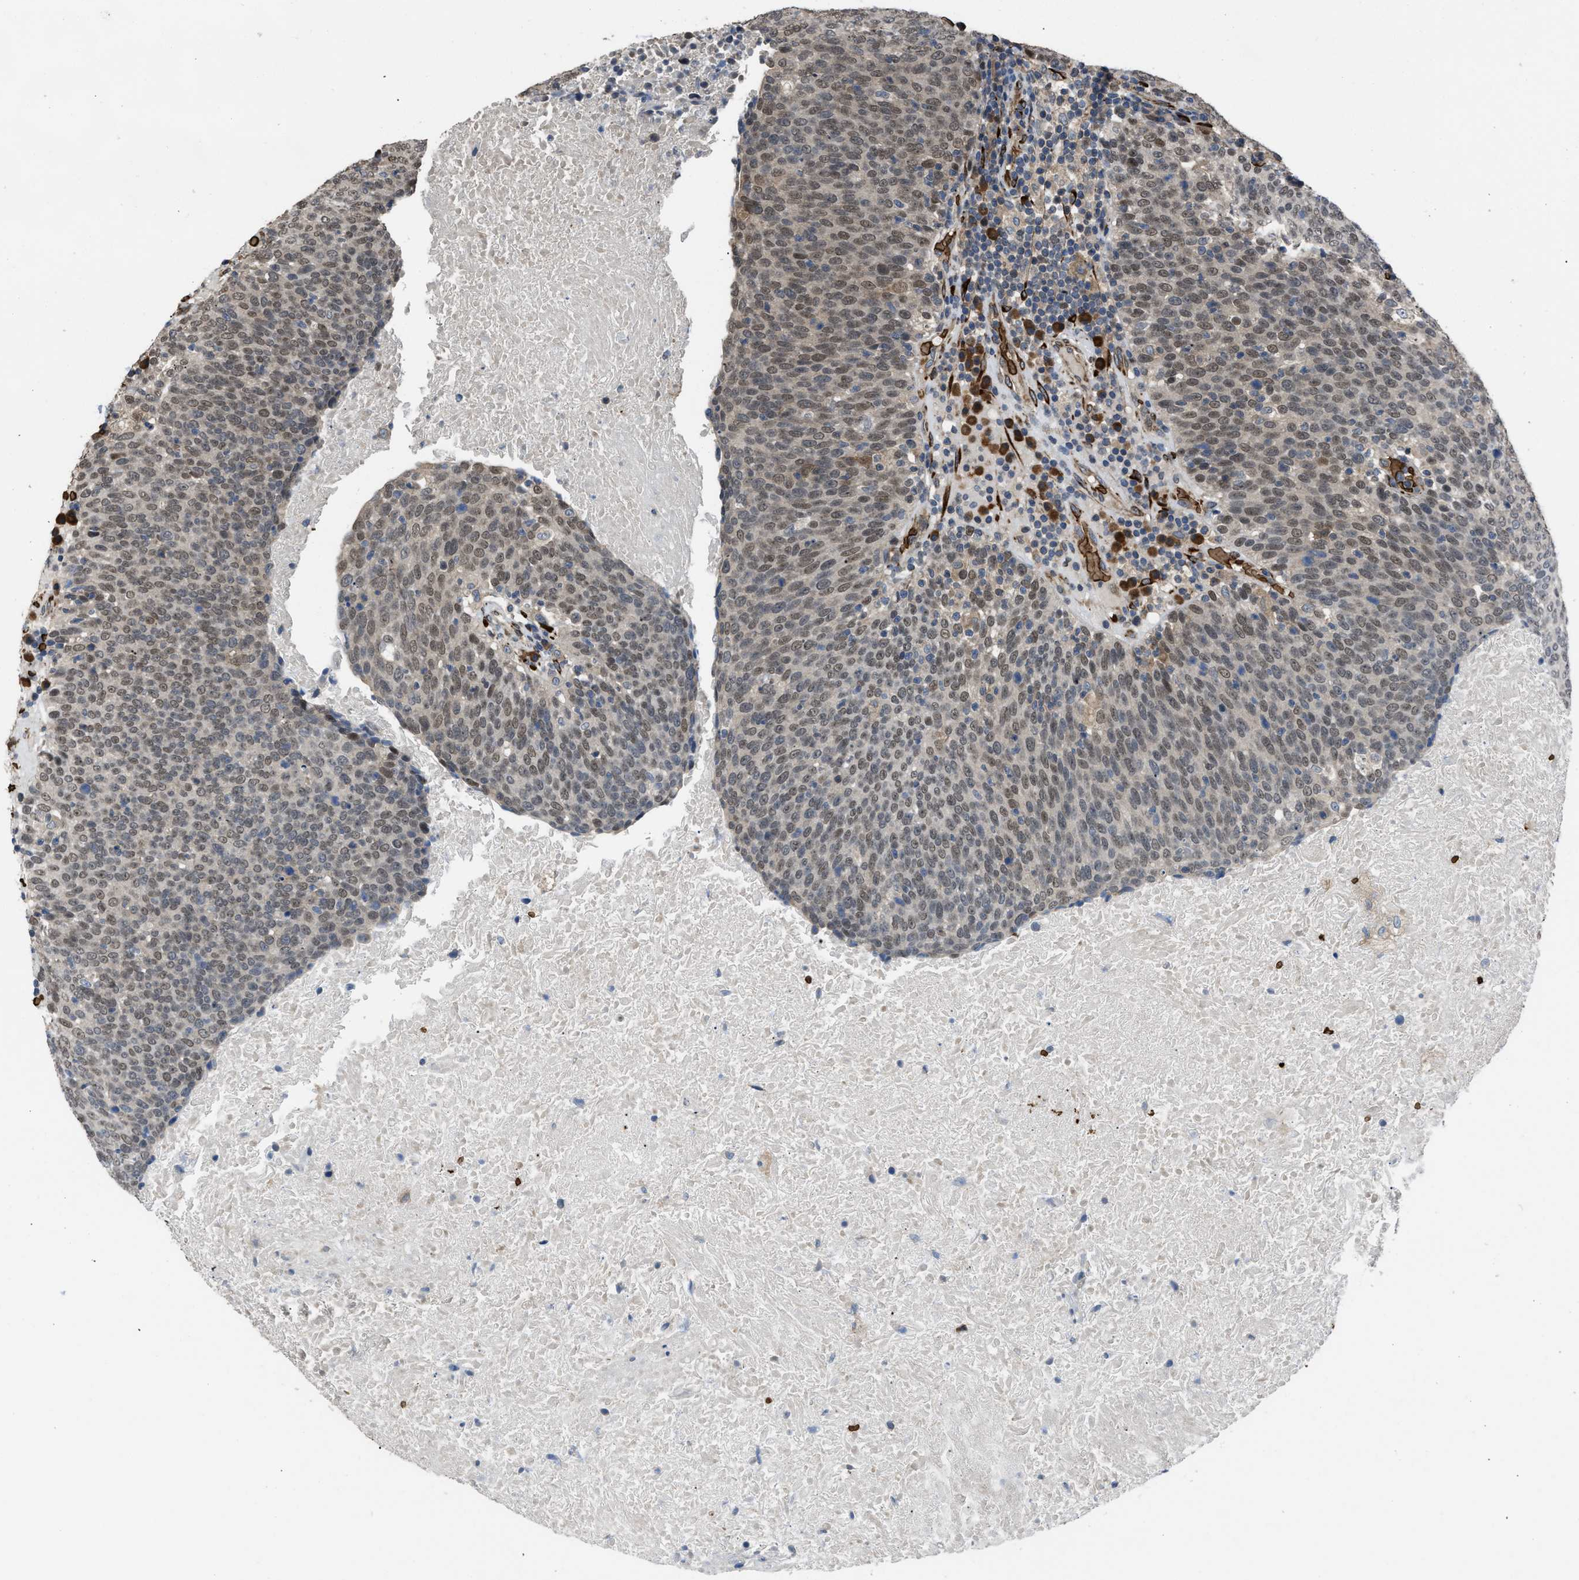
{"staining": {"intensity": "weak", "quantity": ">75%", "location": "cytoplasmic/membranous,nuclear"}, "tissue": "head and neck cancer", "cell_type": "Tumor cells", "image_type": "cancer", "snomed": [{"axis": "morphology", "description": "Squamous cell carcinoma, NOS"}, {"axis": "morphology", "description": "Squamous cell carcinoma, metastatic, NOS"}, {"axis": "topography", "description": "Lymph node"}, {"axis": "topography", "description": "Head-Neck"}], "caption": "Weak cytoplasmic/membranous and nuclear staining for a protein is identified in approximately >75% of tumor cells of head and neck cancer using immunohistochemistry.", "gene": "SELENOM", "patient": {"sex": "male", "age": 62}}